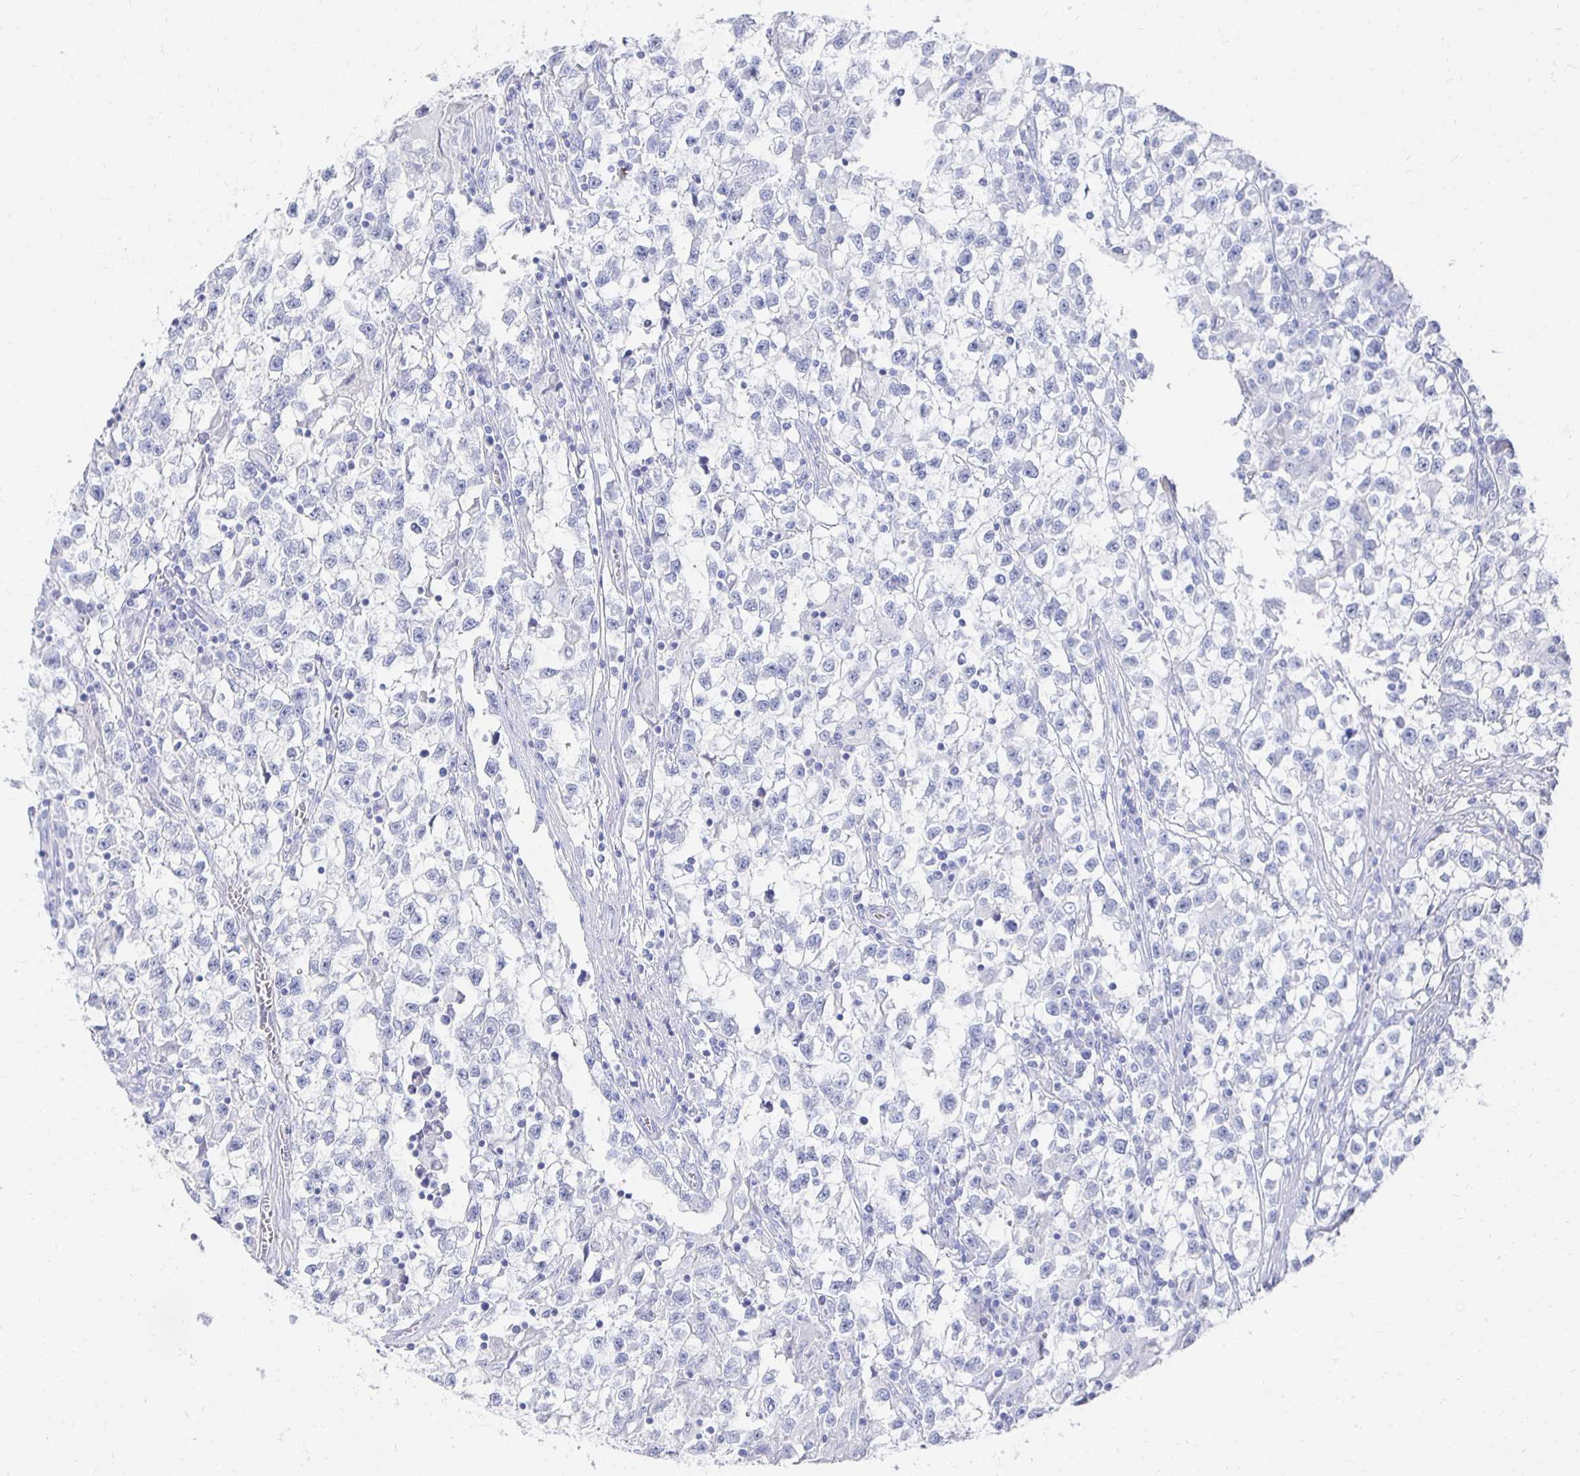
{"staining": {"intensity": "negative", "quantity": "none", "location": "none"}, "tissue": "testis cancer", "cell_type": "Tumor cells", "image_type": "cancer", "snomed": [{"axis": "morphology", "description": "Seminoma, NOS"}, {"axis": "topography", "description": "Testis"}], "caption": "Immunohistochemistry micrograph of testis cancer (seminoma) stained for a protein (brown), which exhibits no positivity in tumor cells.", "gene": "PRDM7", "patient": {"sex": "male", "age": 31}}